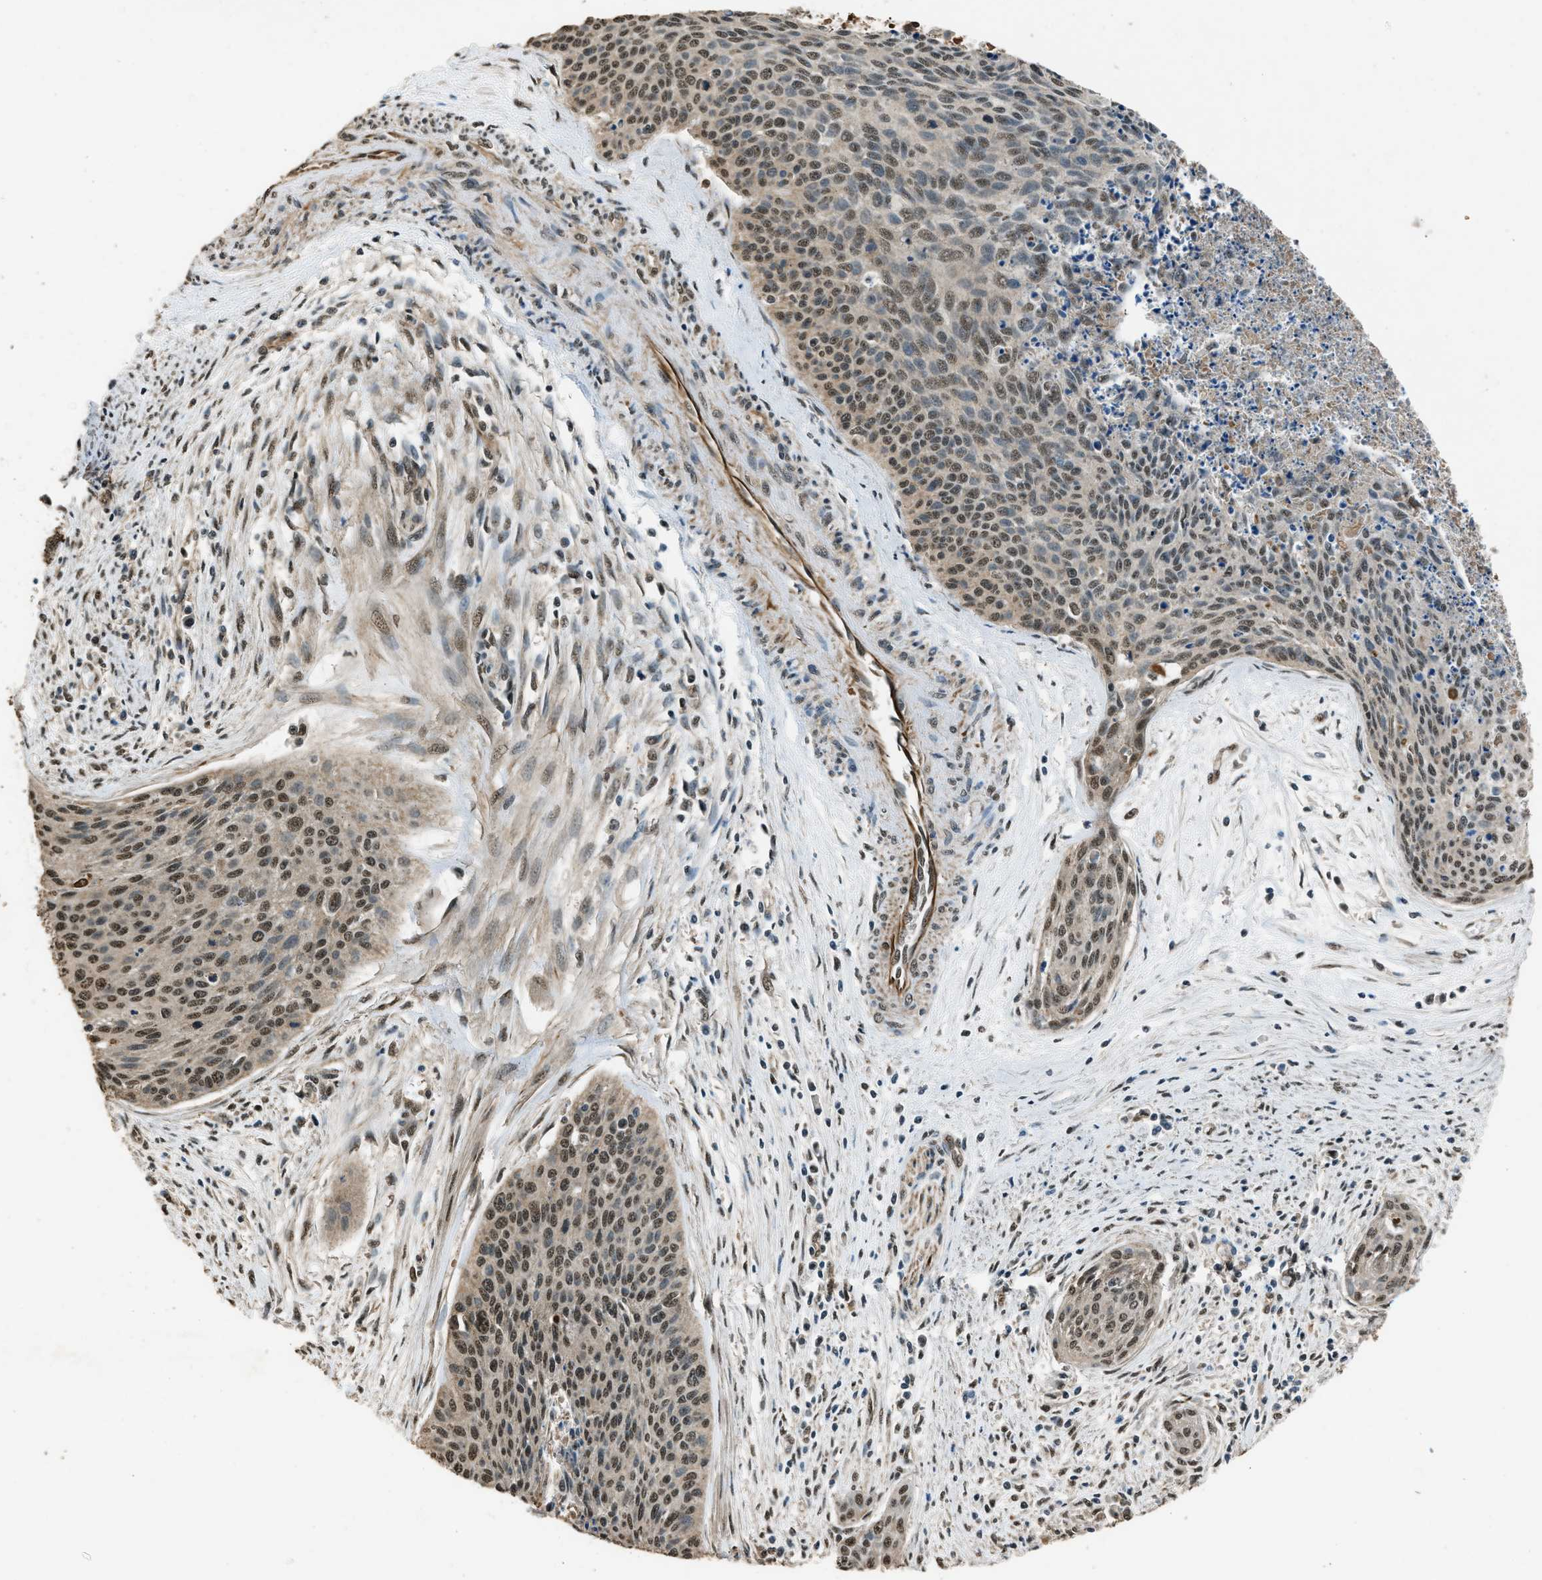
{"staining": {"intensity": "moderate", "quantity": ">75%", "location": "nuclear"}, "tissue": "cervical cancer", "cell_type": "Tumor cells", "image_type": "cancer", "snomed": [{"axis": "morphology", "description": "Squamous cell carcinoma, NOS"}, {"axis": "topography", "description": "Cervix"}], "caption": "DAB immunohistochemical staining of cervical cancer (squamous cell carcinoma) displays moderate nuclear protein positivity in approximately >75% of tumor cells.", "gene": "SERTAD2", "patient": {"sex": "female", "age": 55}}